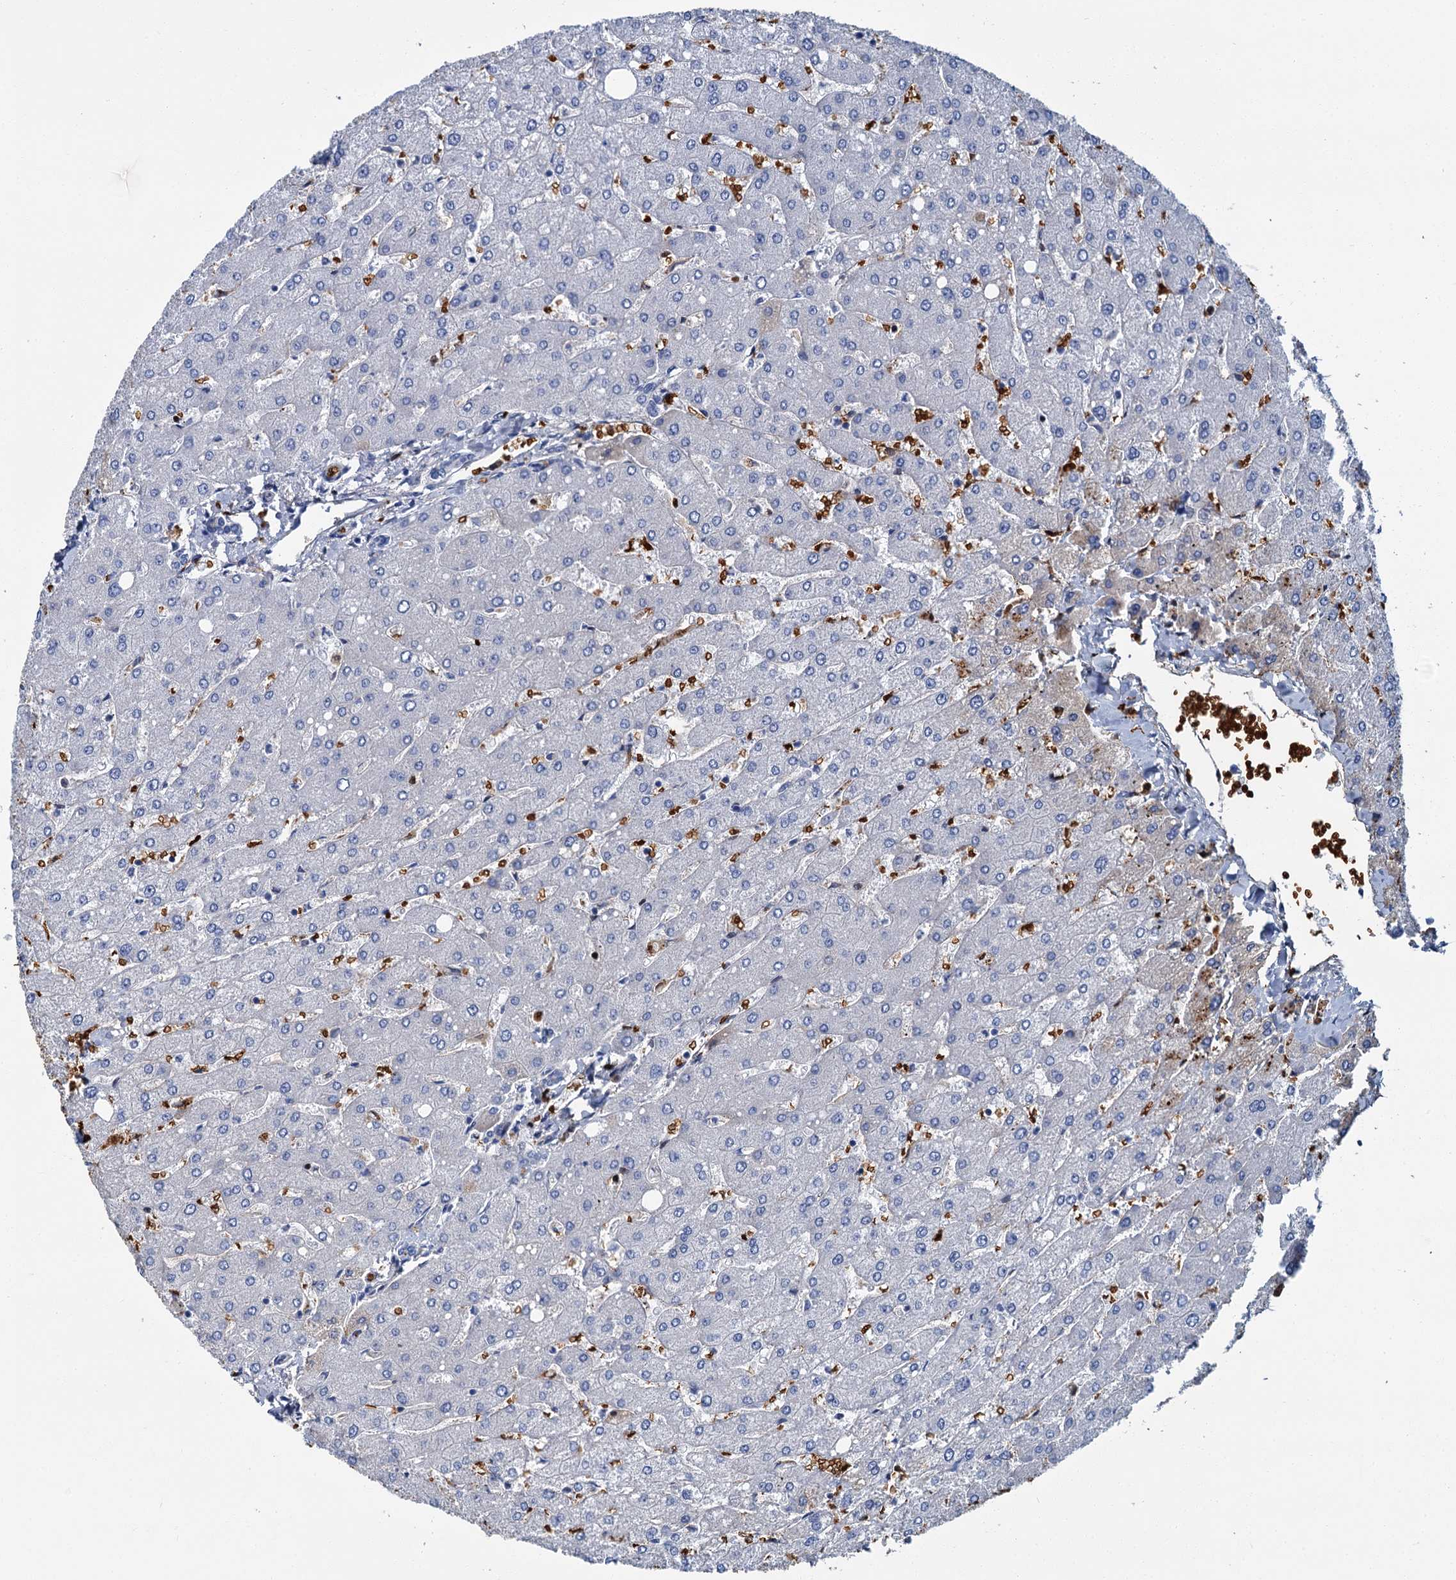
{"staining": {"intensity": "negative", "quantity": "none", "location": "none"}, "tissue": "liver", "cell_type": "Cholangiocytes", "image_type": "normal", "snomed": [{"axis": "morphology", "description": "Normal tissue, NOS"}, {"axis": "topography", "description": "Liver"}], "caption": "IHC photomicrograph of normal liver: human liver stained with DAB (3,3'-diaminobenzidine) shows no significant protein staining in cholangiocytes.", "gene": "ATG2A", "patient": {"sex": "male", "age": 55}}